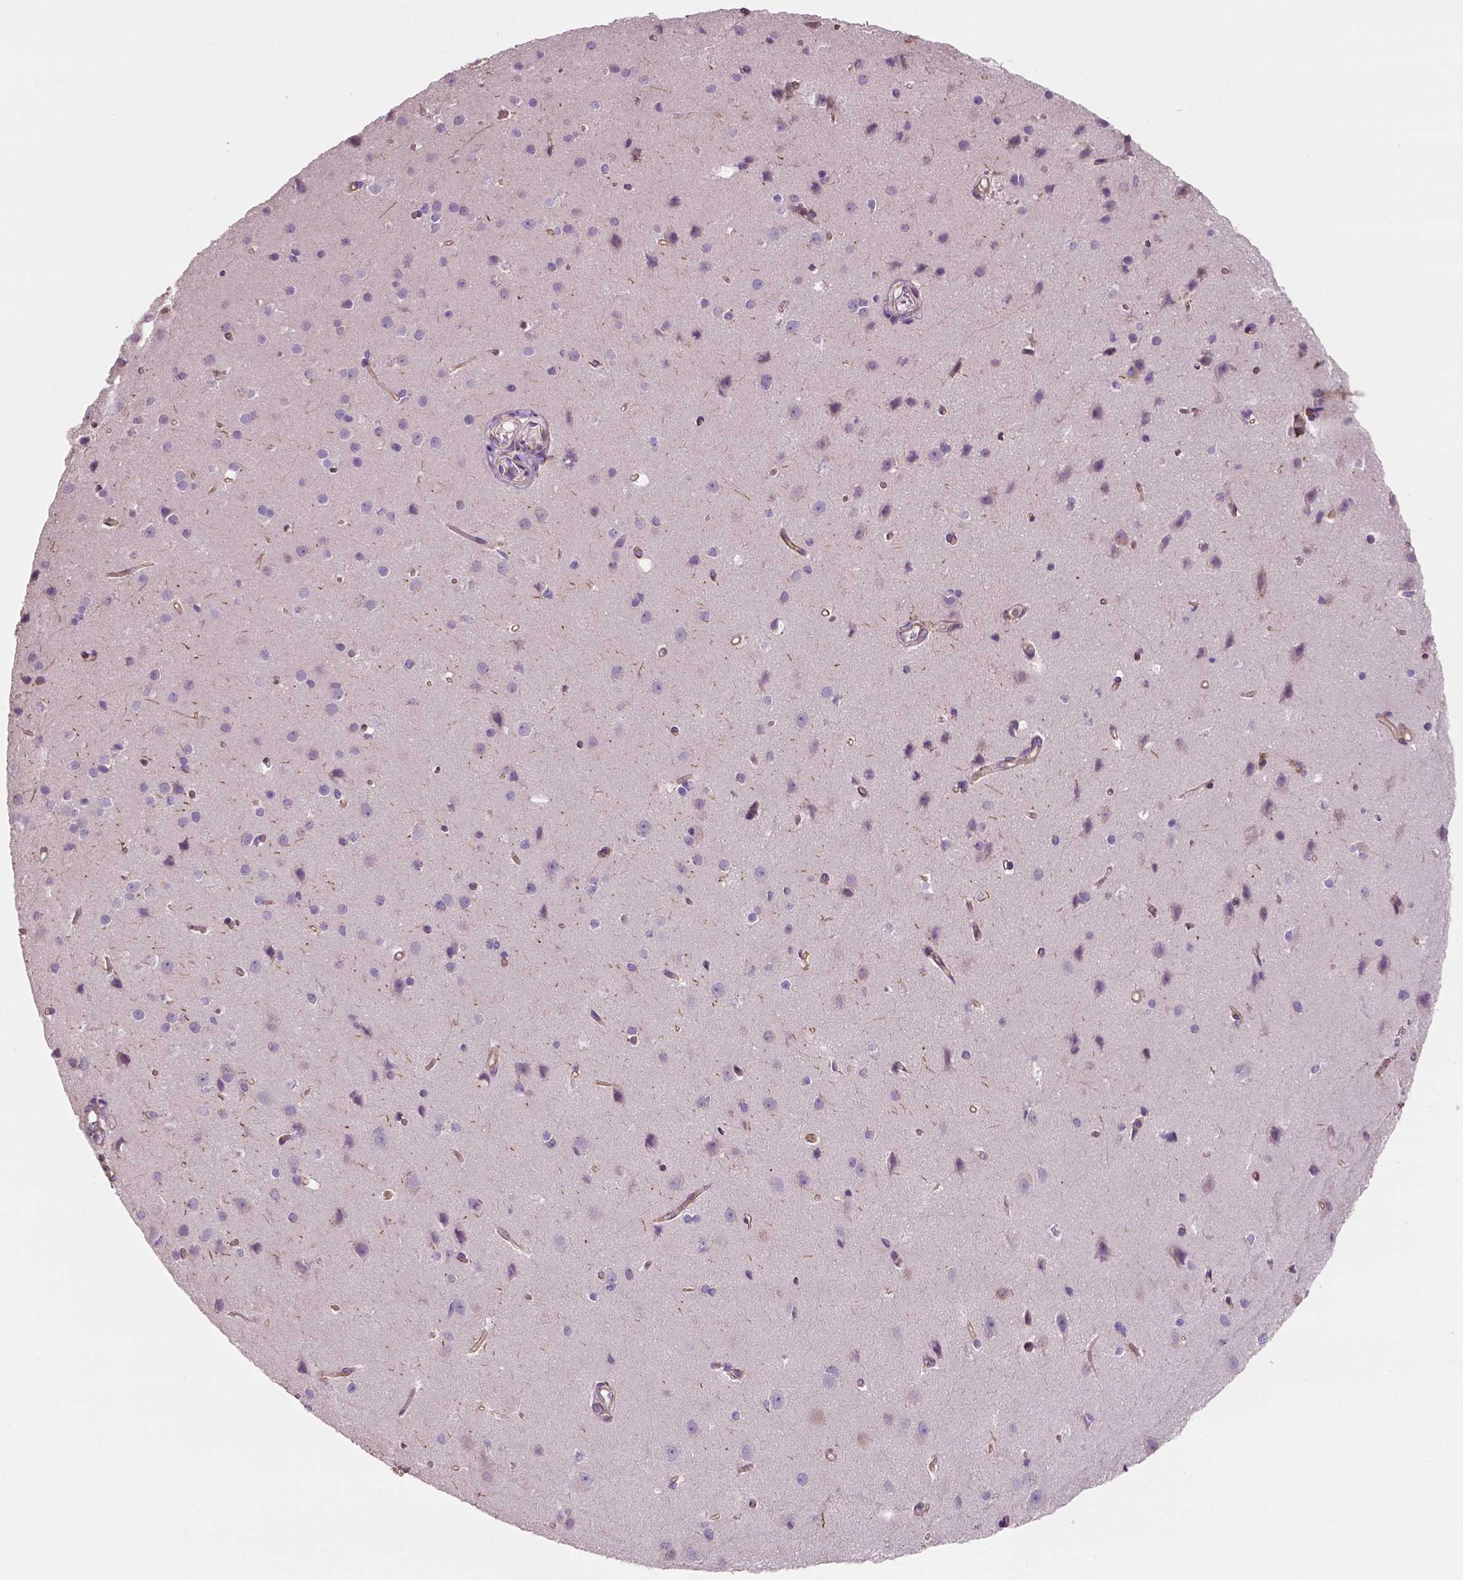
{"staining": {"intensity": "weak", "quantity": "<25%", "location": "cytoplasmic/membranous"}, "tissue": "cerebral cortex", "cell_type": "Endothelial cells", "image_type": "normal", "snomed": [{"axis": "morphology", "description": "Normal tissue, NOS"}, {"axis": "topography", "description": "Cerebral cortex"}], "caption": "Photomicrograph shows no protein expression in endothelial cells of benign cerebral cortex. The staining is performed using DAB brown chromogen with nuclei counter-stained in using hematoxylin.", "gene": "PTX3", "patient": {"sex": "male", "age": 37}}